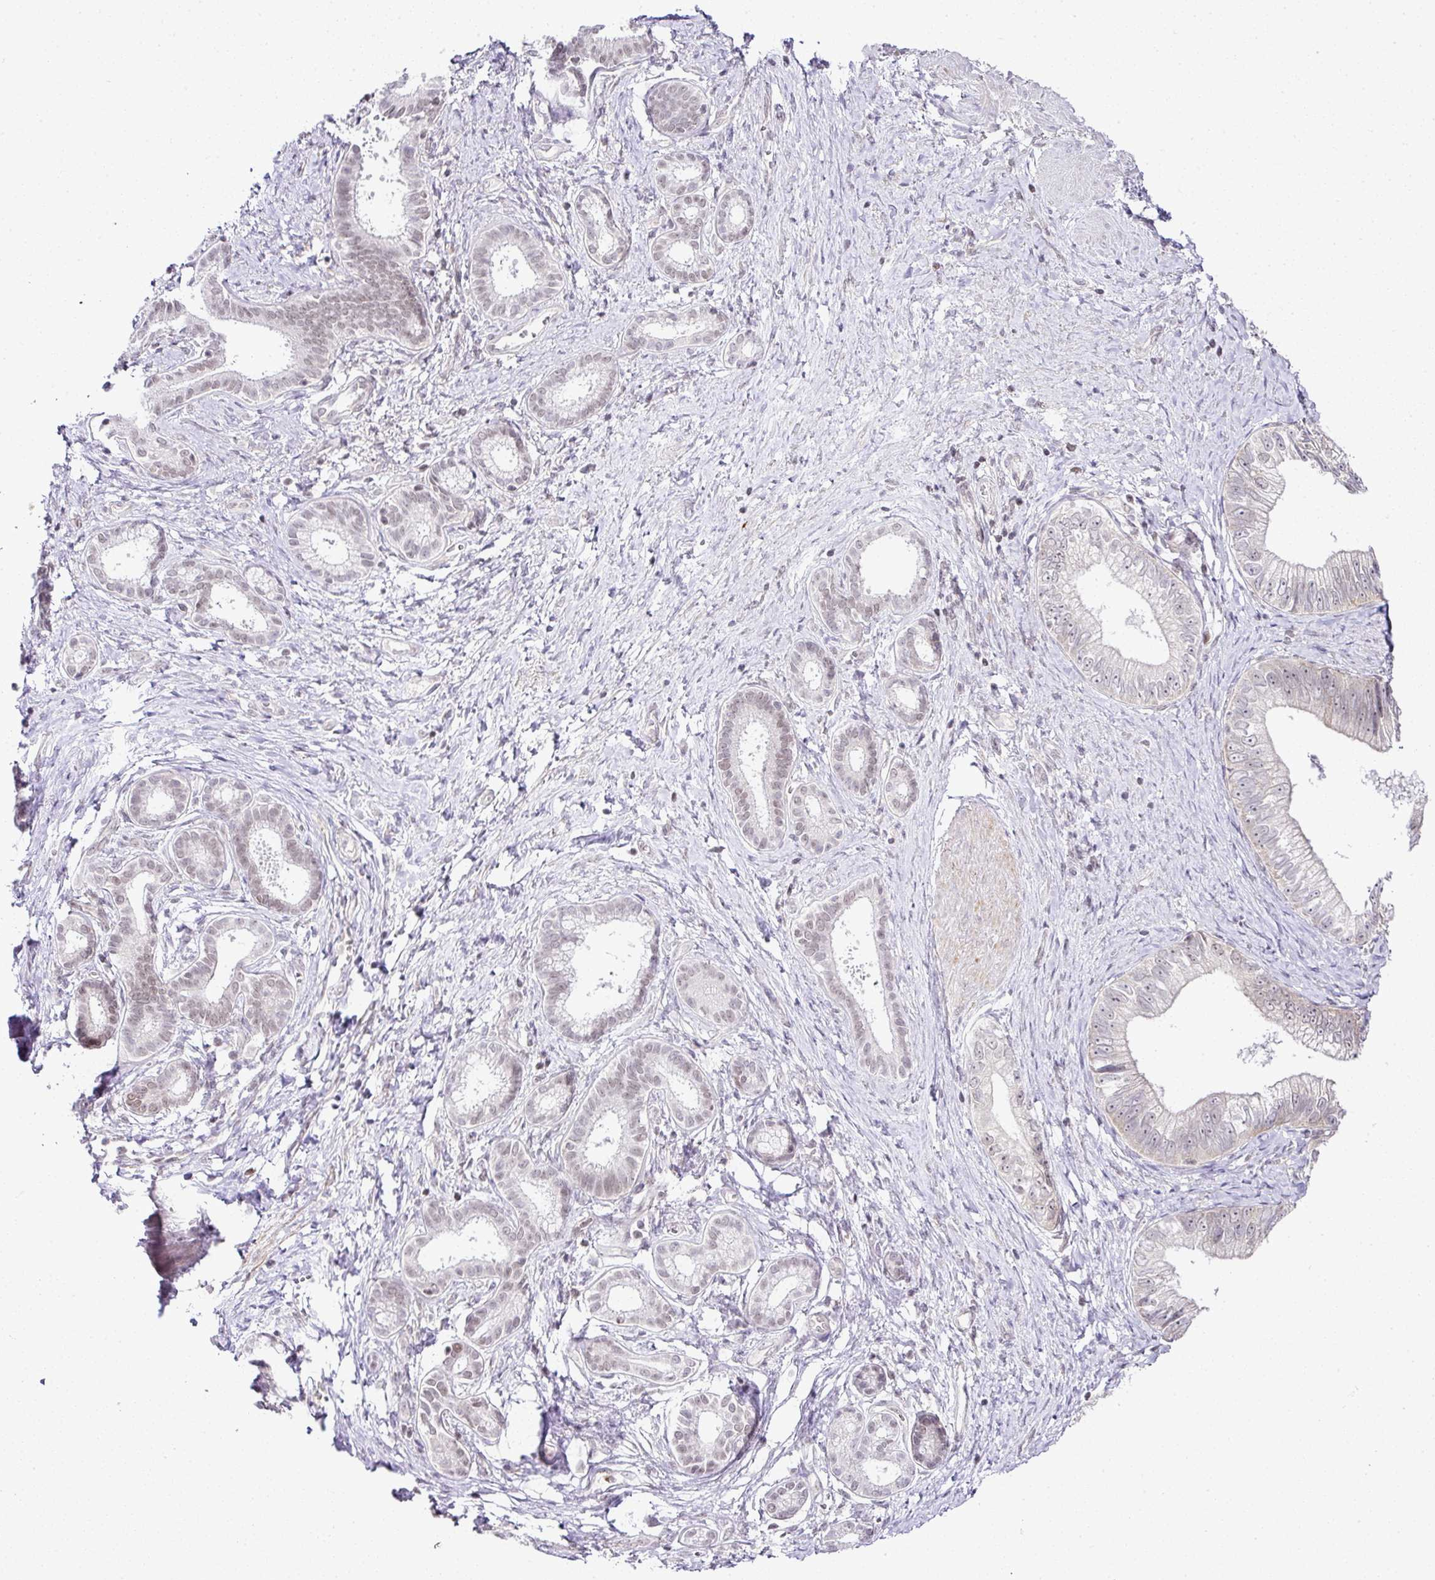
{"staining": {"intensity": "moderate", "quantity": "25%-75%", "location": "nuclear"}, "tissue": "pancreatic cancer", "cell_type": "Tumor cells", "image_type": "cancer", "snomed": [{"axis": "morphology", "description": "Adenocarcinoma, NOS"}, {"axis": "topography", "description": "Pancreas"}], "caption": "Immunohistochemical staining of human pancreatic cancer (adenocarcinoma) shows medium levels of moderate nuclear positivity in about 25%-75% of tumor cells. The staining is performed using DAB (3,3'-diaminobenzidine) brown chromogen to label protein expression. The nuclei are counter-stained blue using hematoxylin.", "gene": "FAM32A", "patient": {"sex": "male", "age": 70}}